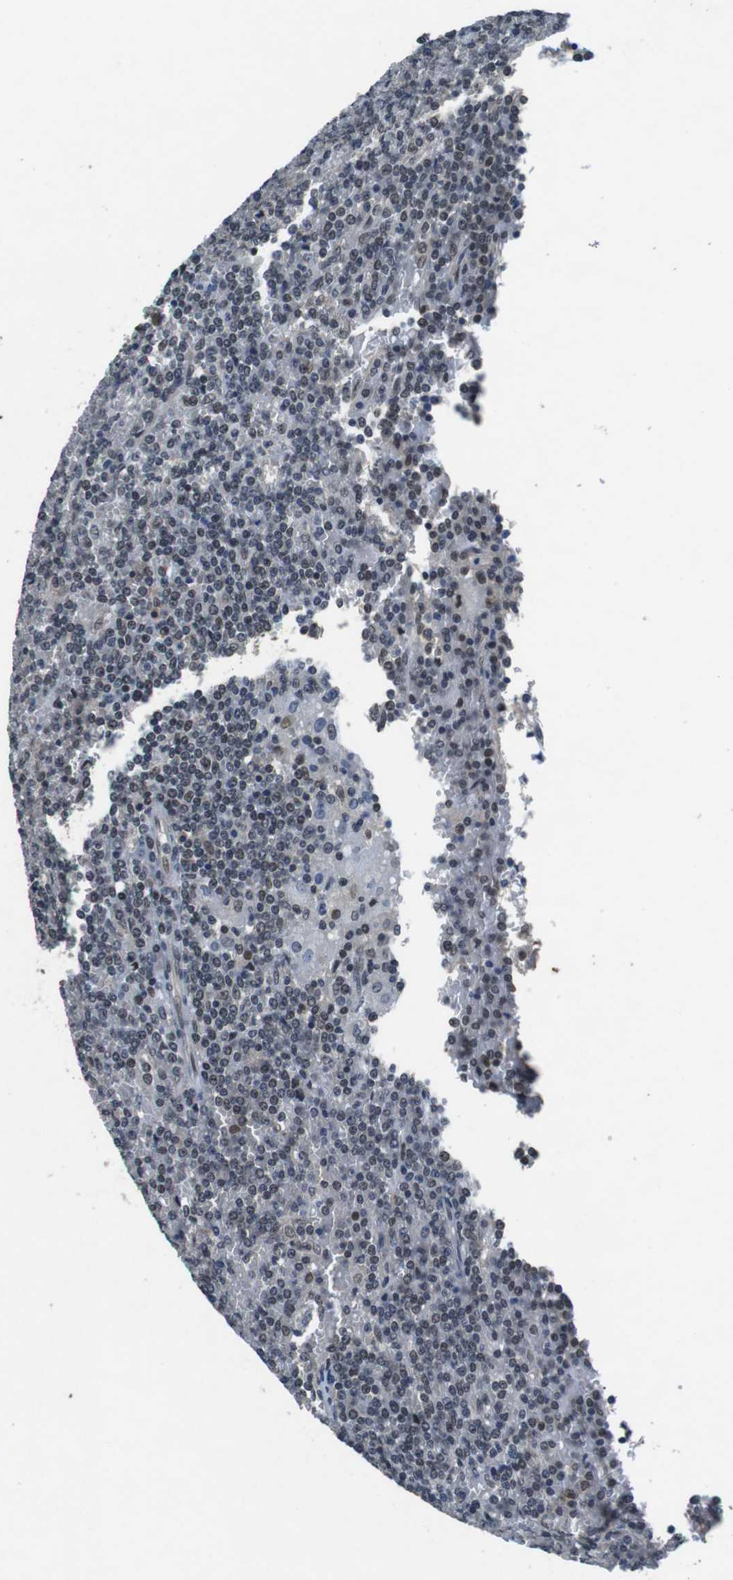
{"staining": {"intensity": "weak", "quantity": "25%-75%", "location": "nuclear"}, "tissue": "lymphoma", "cell_type": "Tumor cells", "image_type": "cancer", "snomed": [{"axis": "morphology", "description": "Malignant lymphoma, non-Hodgkin's type, Low grade"}, {"axis": "topography", "description": "Spleen"}], "caption": "Tumor cells demonstrate low levels of weak nuclear staining in about 25%-75% of cells in lymphoma.", "gene": "USP7", "patient": {"sex": "female", "age": 19}}